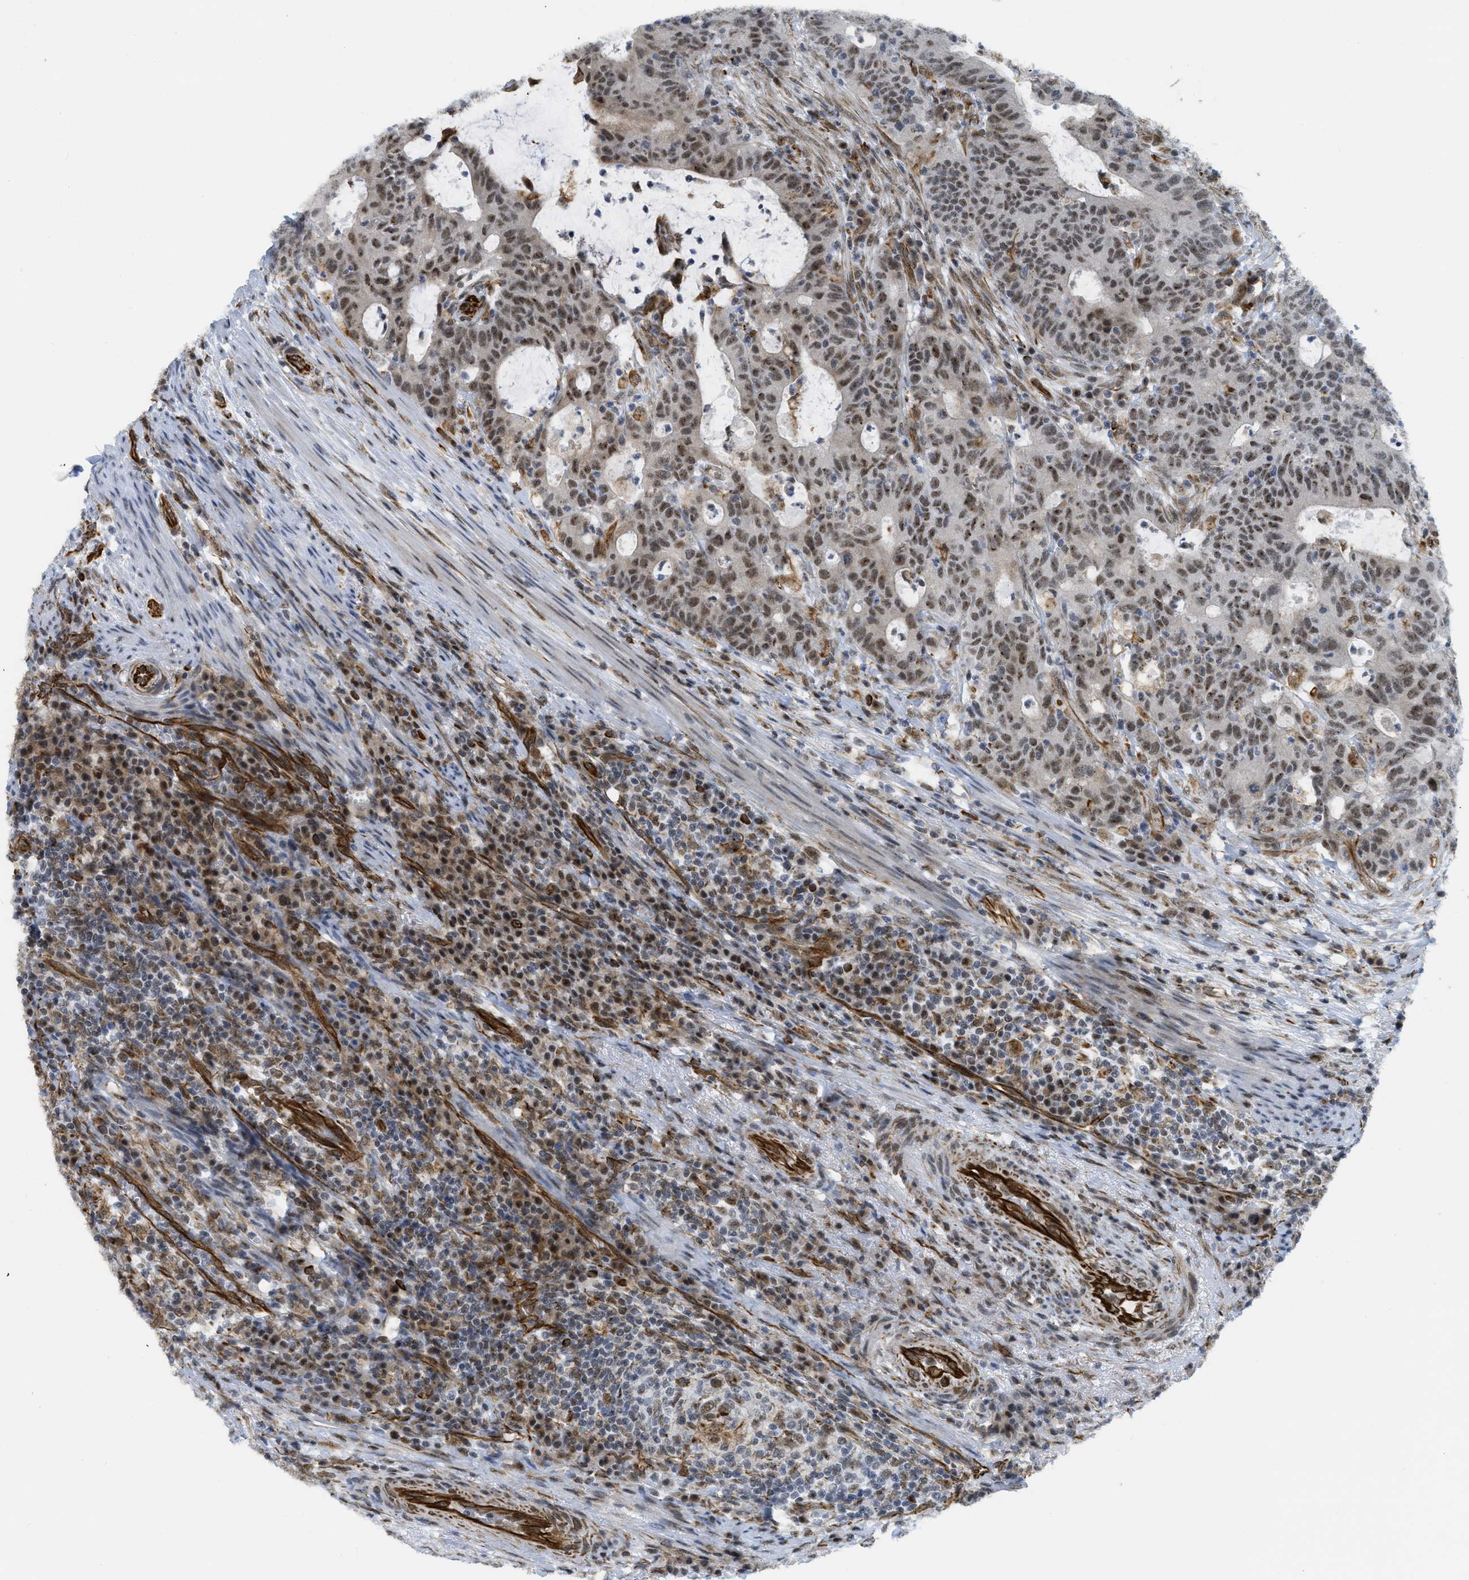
{"staining": {"intensity": "weak", "quantity": "25%-75%", "location": "nuclear"}, "tissue": "colorectal cancer", "cell_type": "Tumor cells", "image_type": "cancer", "snomed": [{"axis": "morphology", "description": "Normal tissue, NOS"}, {"axis": "morphology", "description": "Adenocarcinoma, NOS"}, {"axis": "topography", "description": "Colon"}], "caption": "Adenocarcinoma (colorectal) stained for a protein (brown) demonstrates weak nuclear positive expression in about 25%-75% of tumor cells.", "gene": "LRRC8B", "patient": {"sex": "female", "age": 75}}